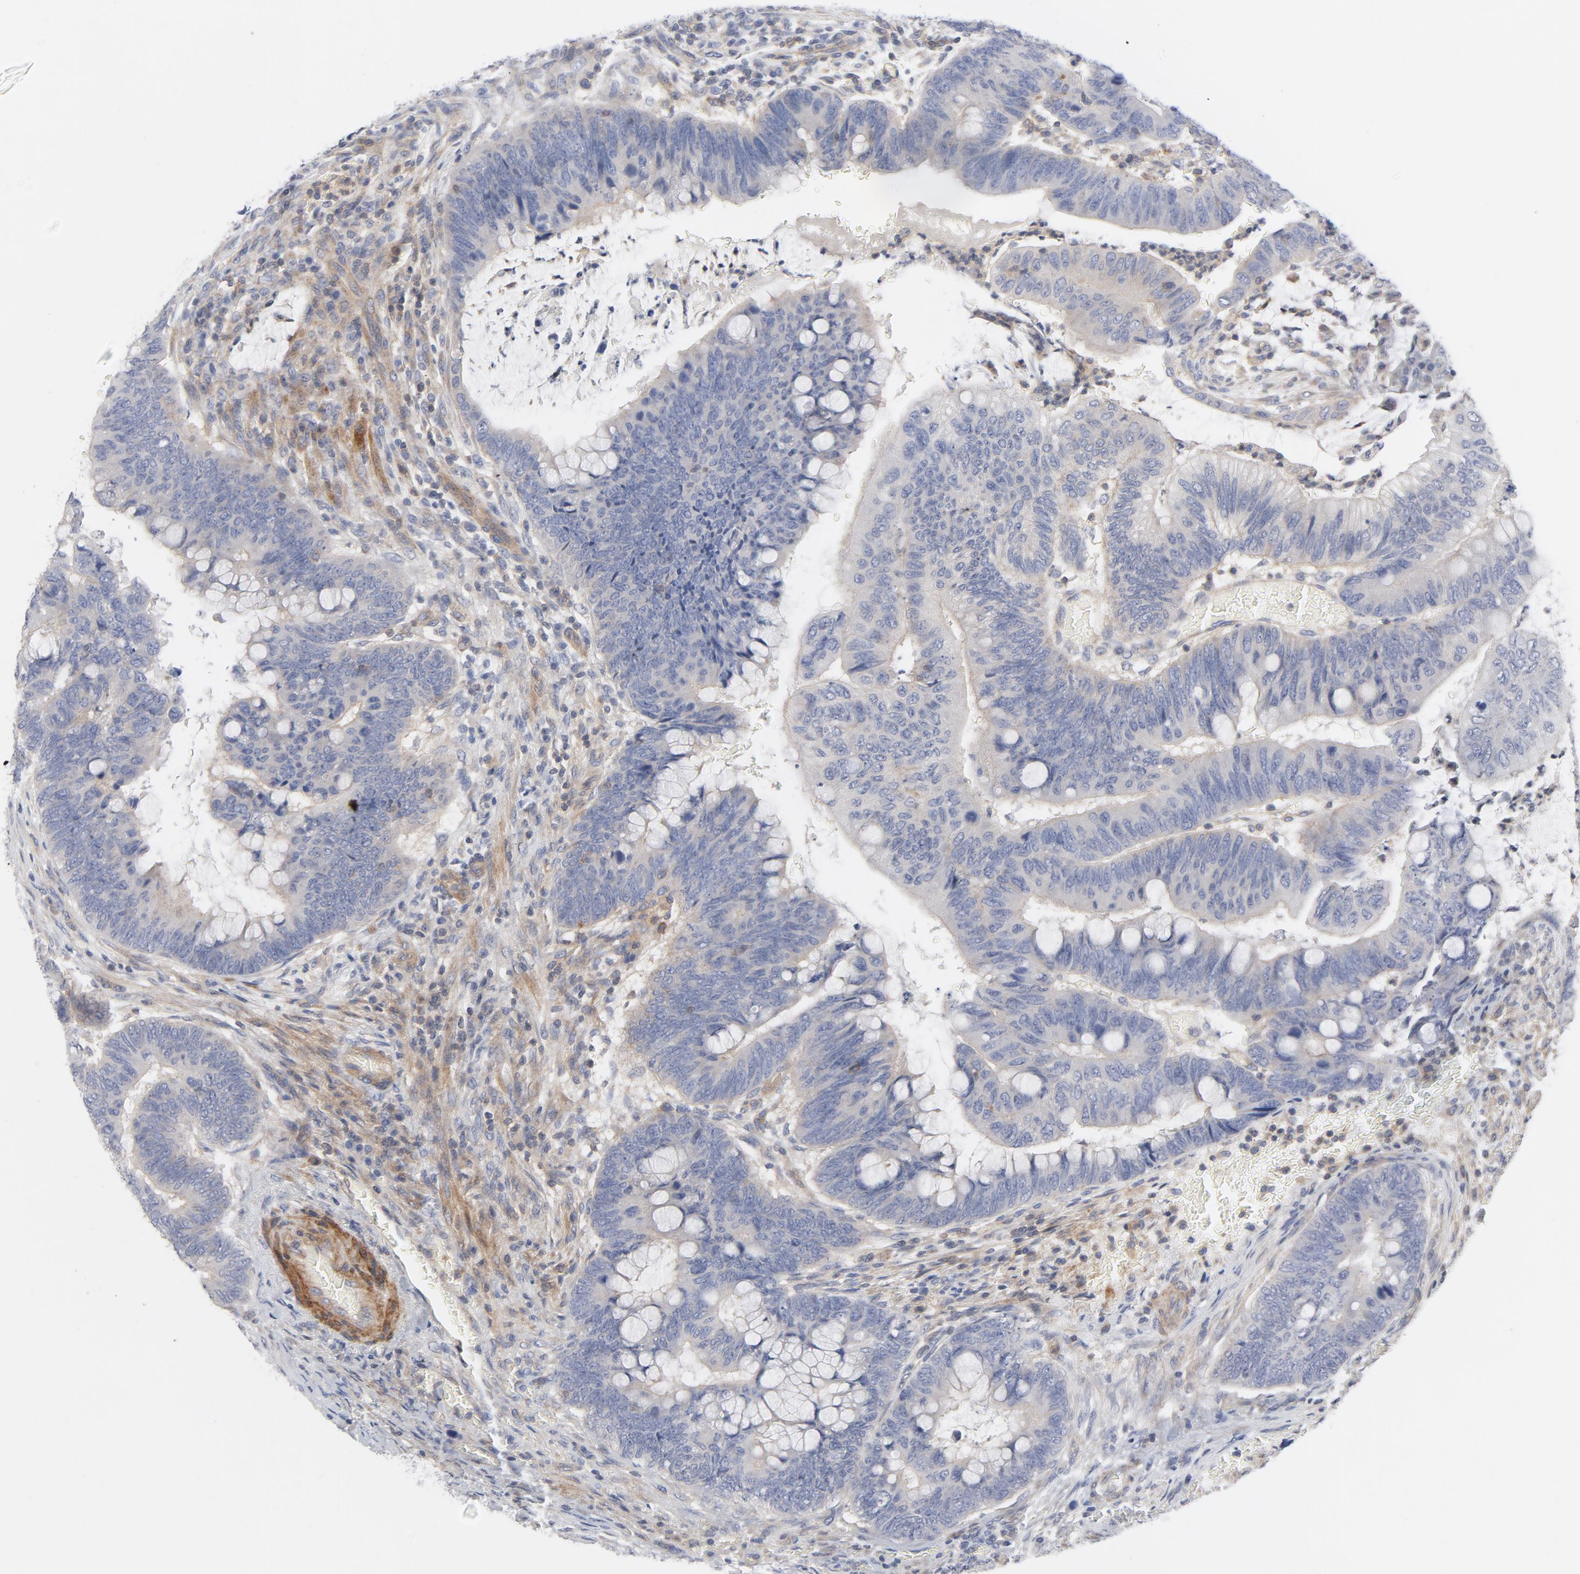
{"staining": {"intensity": "negative", "quantity": "none", "location": "none"}, "tissue": "colorectal cancer", "cell_type": "Tumor cells", "image_type": "cancer", "snomed": [{"axis": "morphology", "description": "Normal tissue, NOS"}, {"axis": "morphology", "description": "Adenocarcinoma, NOS"}, {"axis": "topography", "description": "Rectum"}], "caption": "This micrograph is of adenocarcinoma (colorectal) stained with immunohistochemistry (IHC) to label a protein in brown with the nuclei are counter-stained blue. There is no staining in tumor cells.", "gene": "ROCK1", "patient": {"sex": "male", "age": 92}}